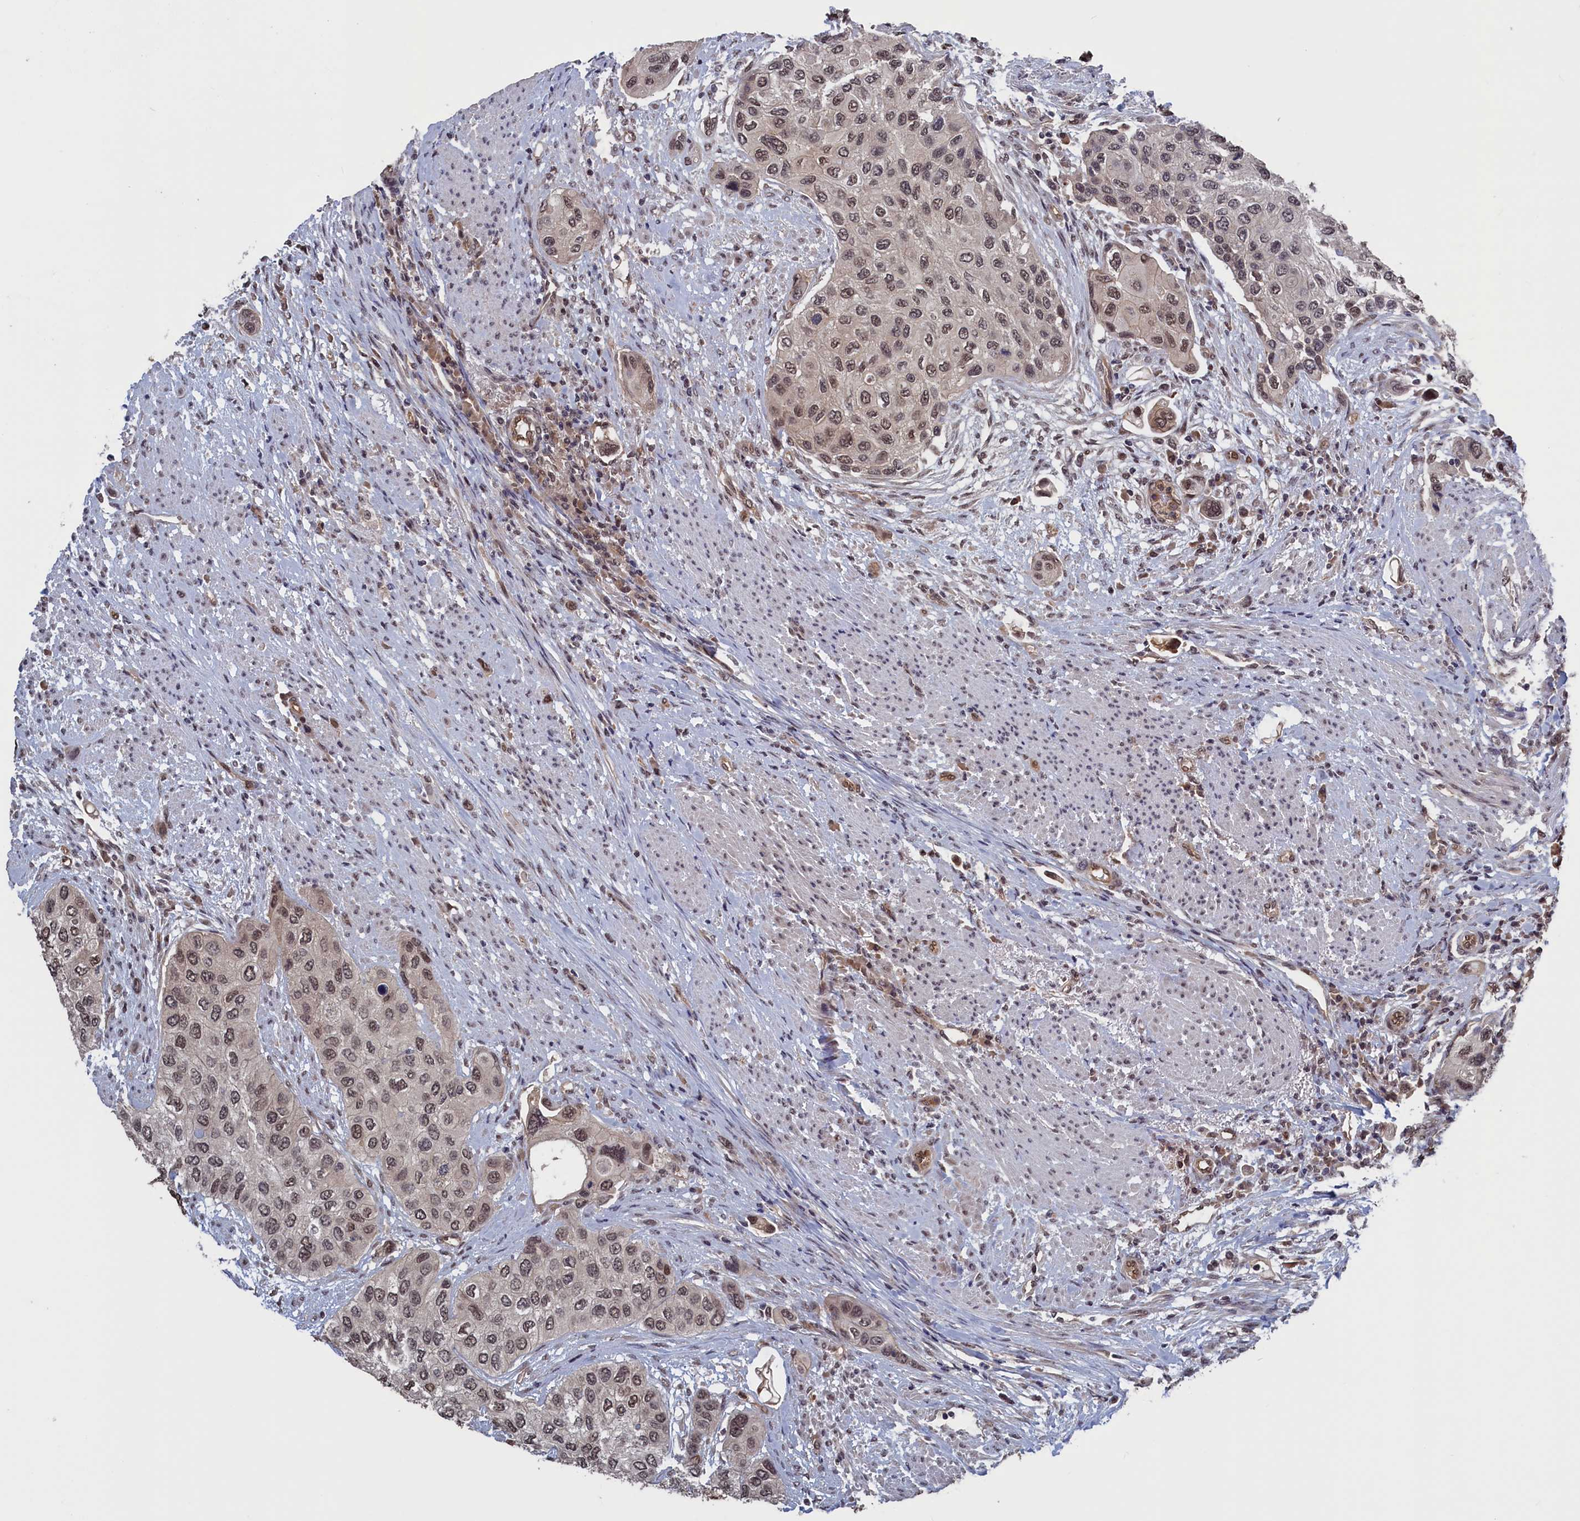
{"staining": {"intensity": "weak", "quantity": "25%-75%", "location": "nuclear"}, "tissue": "urothelial cancer", "cell_type": "Tumor cells", "image_type": "cancer", "snomed": [{"axis": "morphology", "description": "Urothelial carcinoma, High grade"}, {"axis": "topography", "description": "Urinary bladder"}], "caption": "Immunohistochemical staining of high-grade urothelial carcinoma reveals low levels of weak nuclear staining in about 25%-75% of tumor cells.", "gene": "PLP2", "patient": {"sex": "female", "age": 56}}